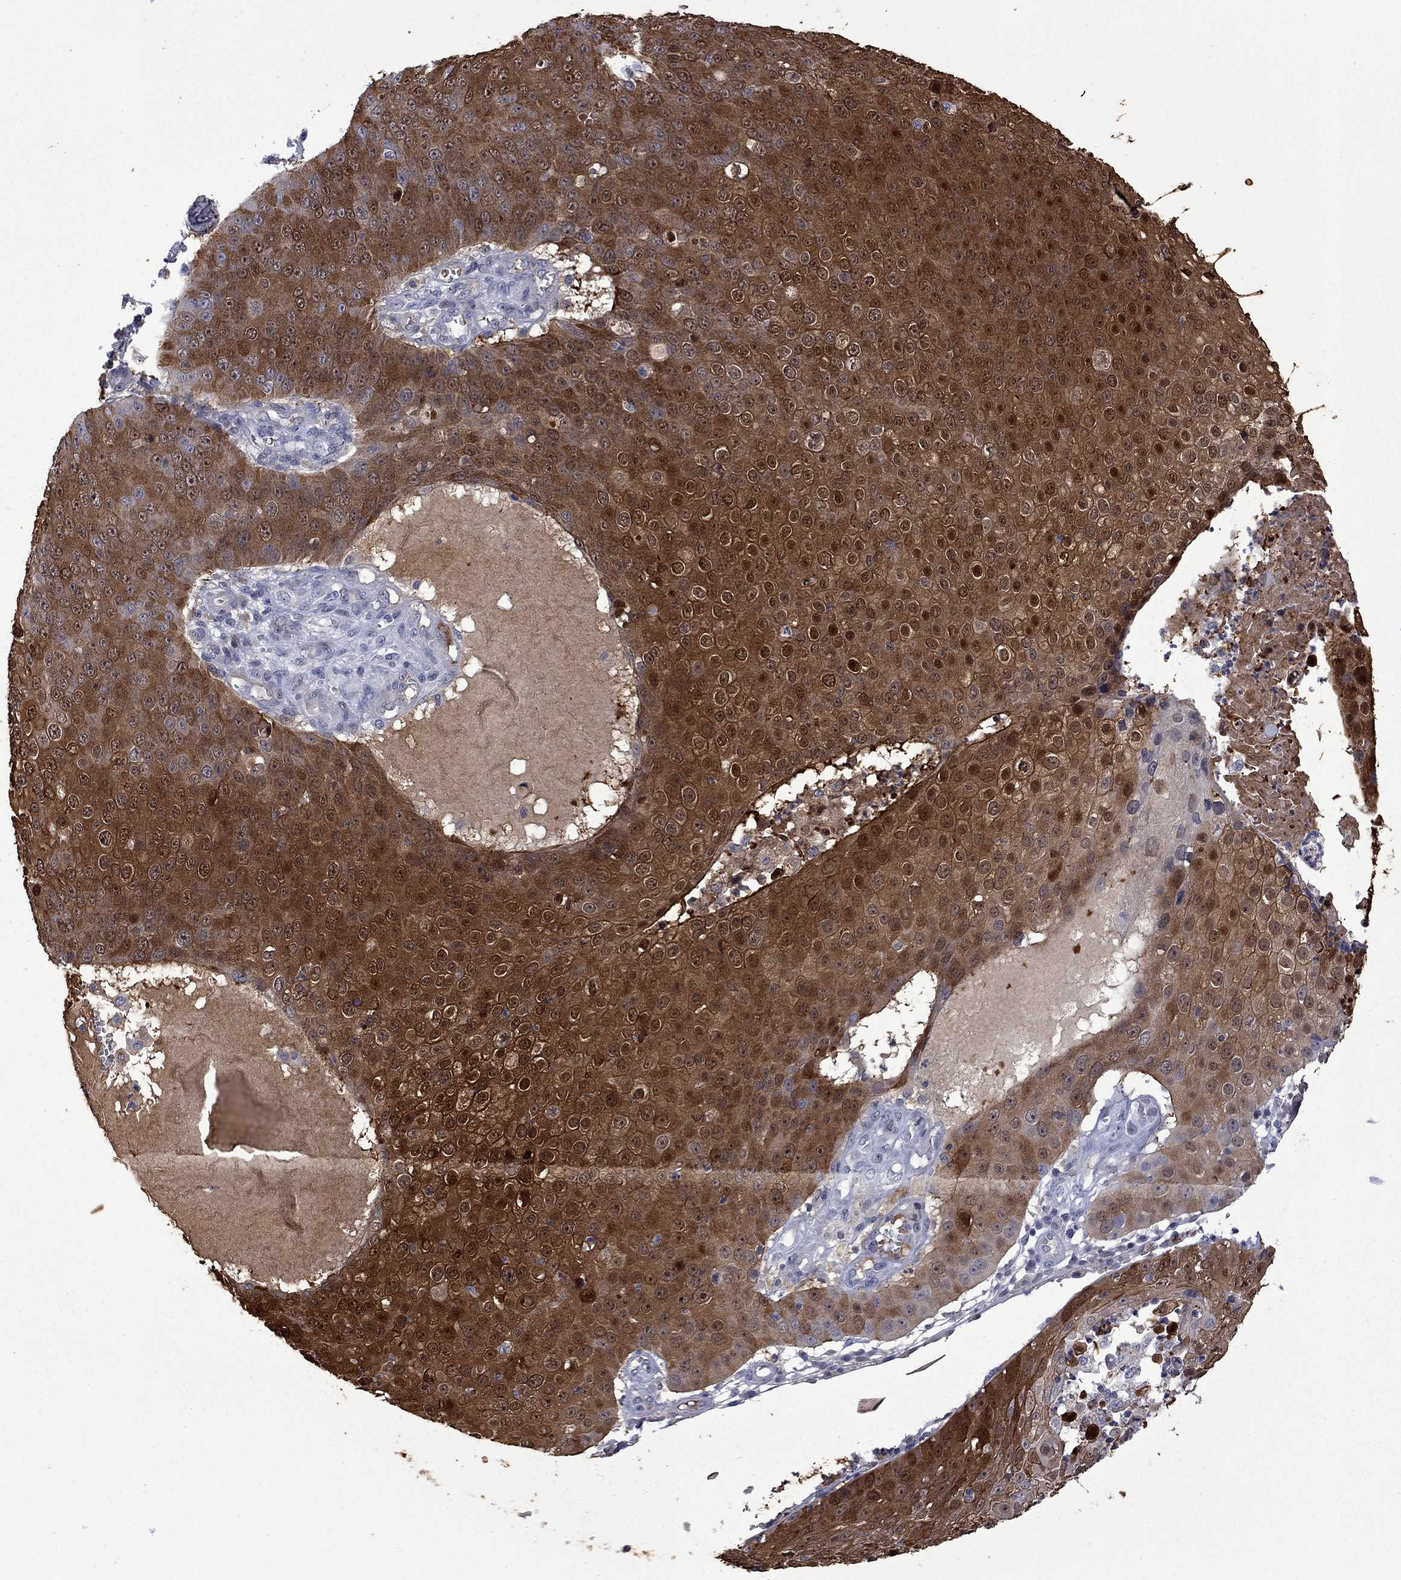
{"staining": {"intensity": "strong", "quantity": ">75%", "location": "cytoplasmic/membranous"}, "tissue": "skin cancer", "cell_type": "Tumor cells", "image_type": "cancer", "snomed": [{"axis": "morphology", "description": "Squamous cell carcinoma, NOS"}, {"axis": "topography", "description": "Skin"}], "caption": "Skin cancer stained with a brown dye exhibits strong cytoplasmic/membranous positive expression in approximately >75% of tumor cells.", "gene": "AGL", "patient": {"sex": "male", "age": 71}}